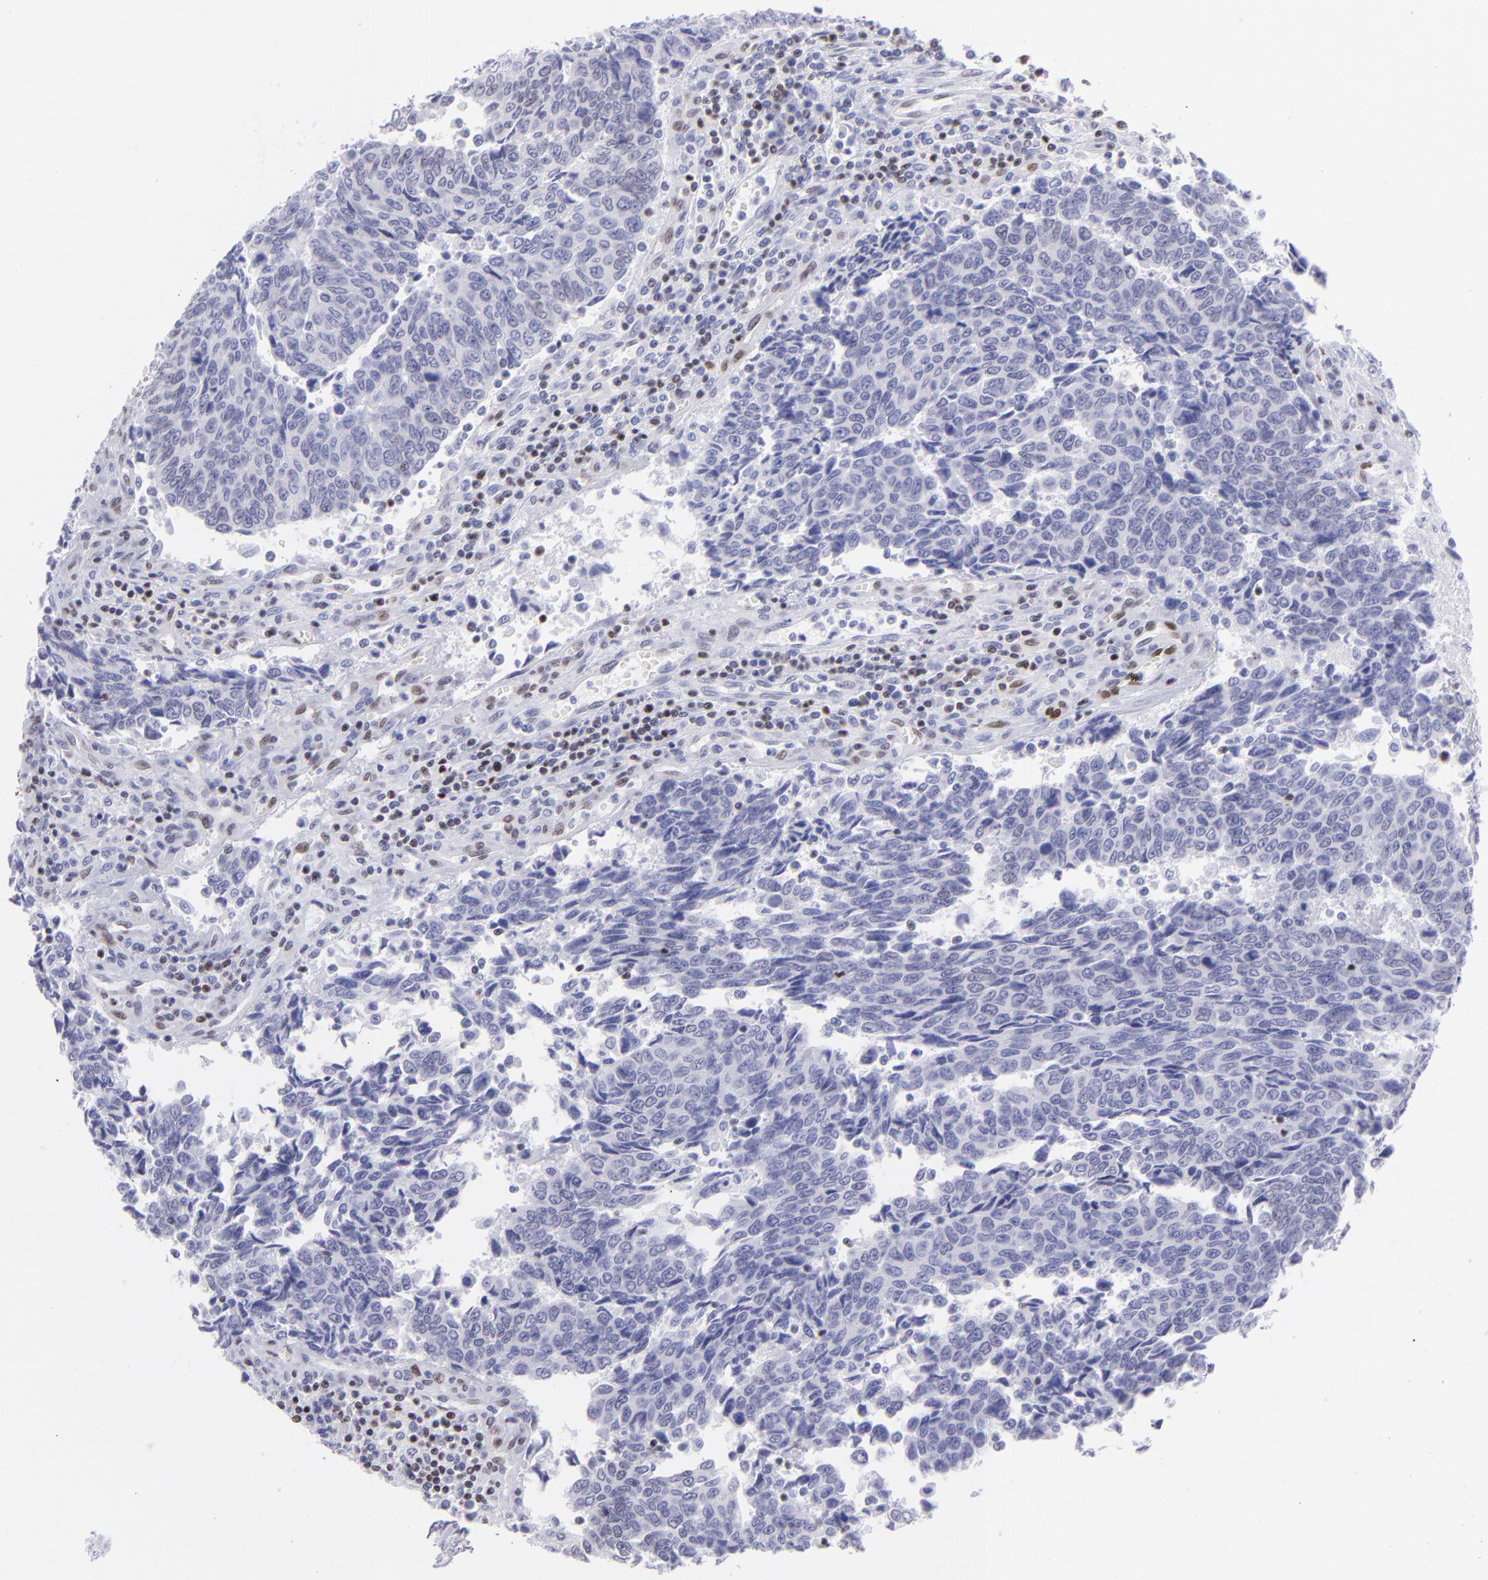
{"staining": {"intensity": "negative", "quantity": "none", "location": "none"}, "tissue": "urothelial cancer", "cell_type": "Tumor cells", "image_type": "cancer", "snomed": [{"axis": "morphology", "description": "Urothelial carcinoma, High grade"}, {"axis": "topography", "description": "Urinary bladder"}], "caption": "Immunohistochemistry (IHC) of urothelial carcinoma (high-grade) reveals no staining in tumor cells.", "gene": "ETS1", "patient": {"sex": "male", "age": 86}}